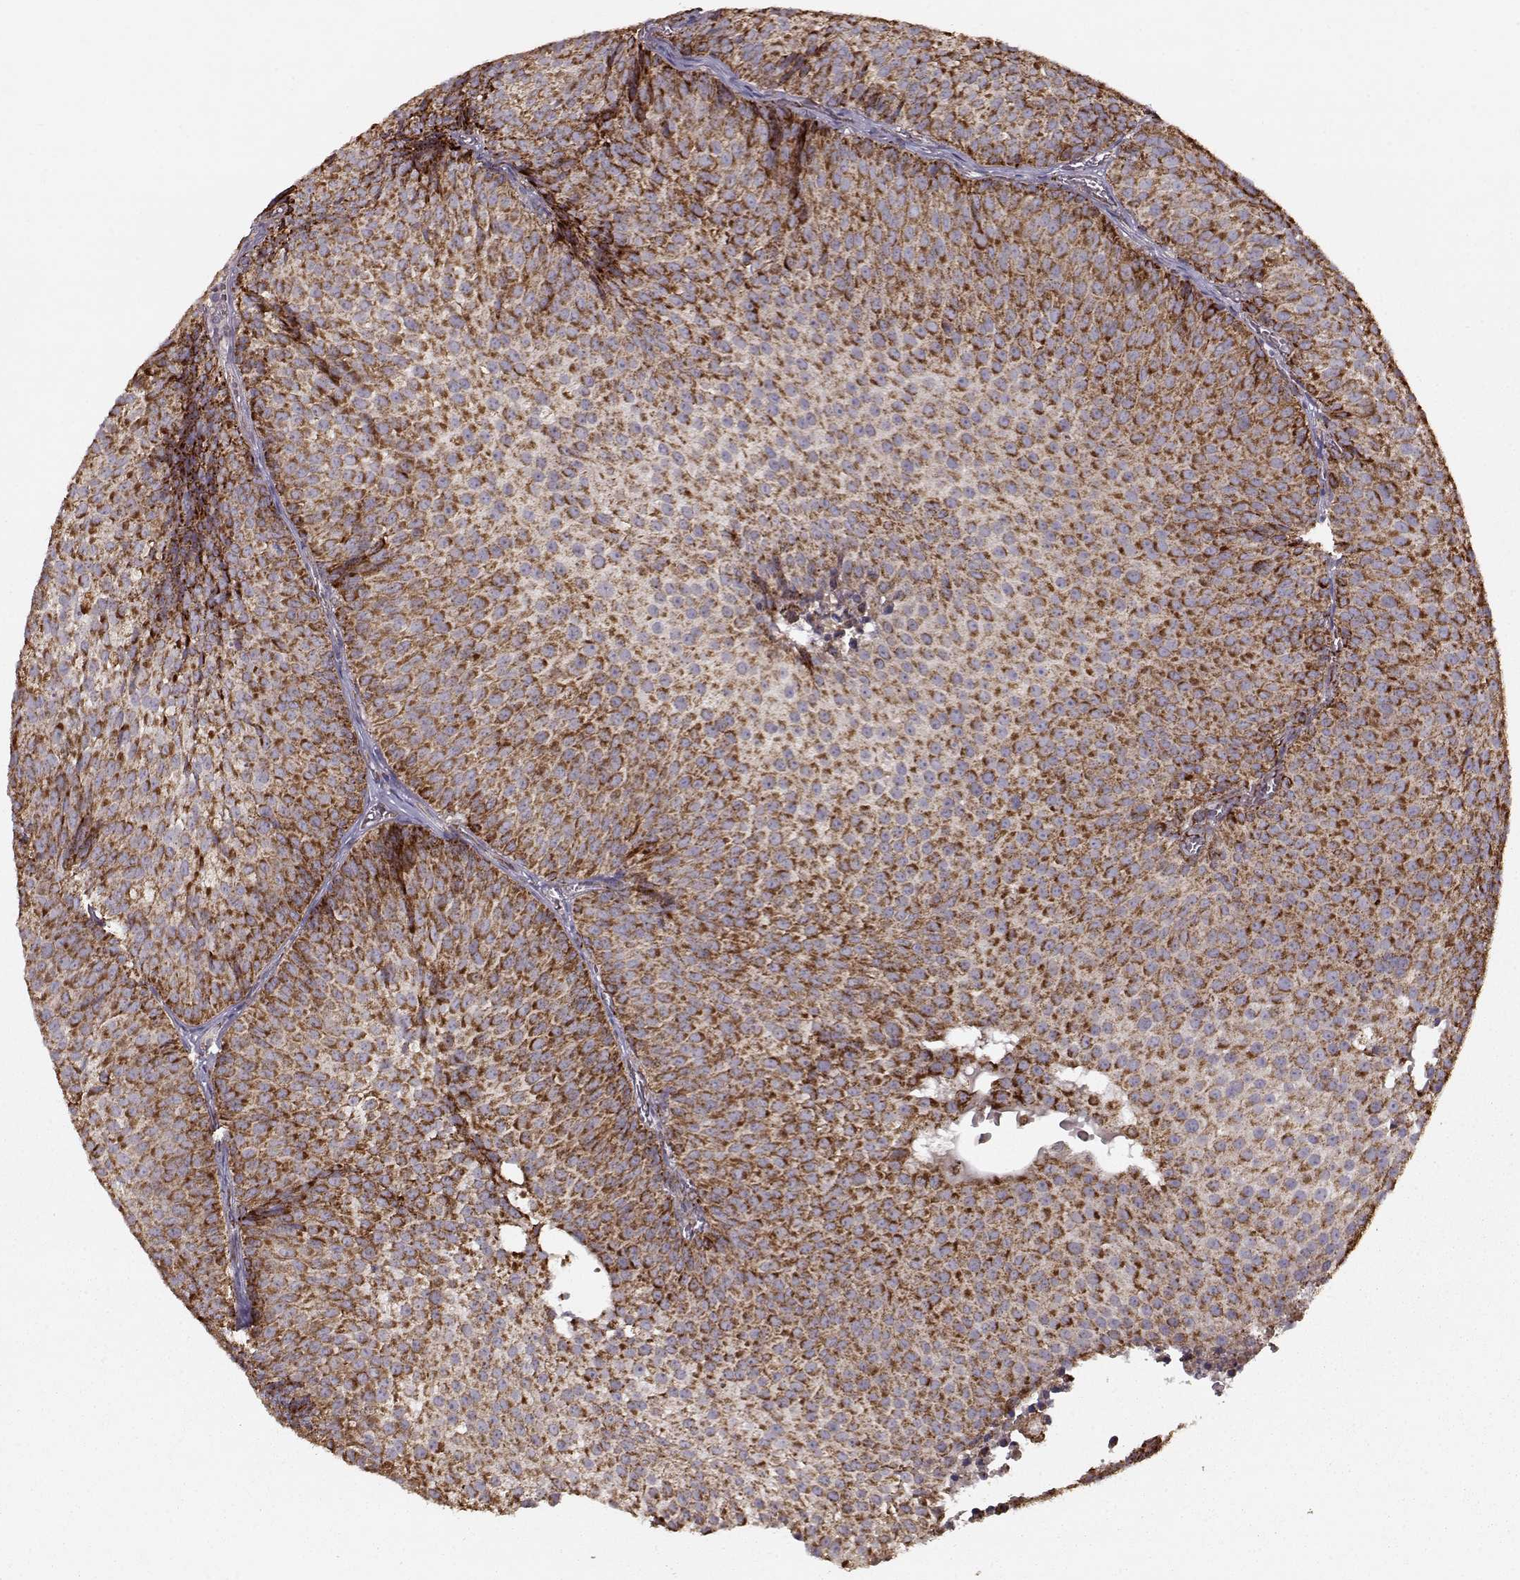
{"staining": {"intensity": "strong", "quantity": ">75%", "location": "cytoplasmic/membranous"}, "tissue": "urothelial cancer", "cell_type": "Tumor cells", "image_type": "cancer", "snomed": [{"axis": "morphology", "description": "Urothelial carcinoma, Low grade"}, {"axis": "topography", "description": "Urinary bladder"}], "caption": "Protein expression analysis of low-grade urothelial carcinoma demonstrates strong cytoplasmic/membranous positivity in about >75% of tumor cells. The staining was performed using DAB (3,3'-diaminobenzidine) to visualize the protein expression in brown, while the nuclei were stained in blue with hematoxylin (Magnification: 20x).", "gene": "CMTM3", "patient": {"sex": "male", "age": 63}}